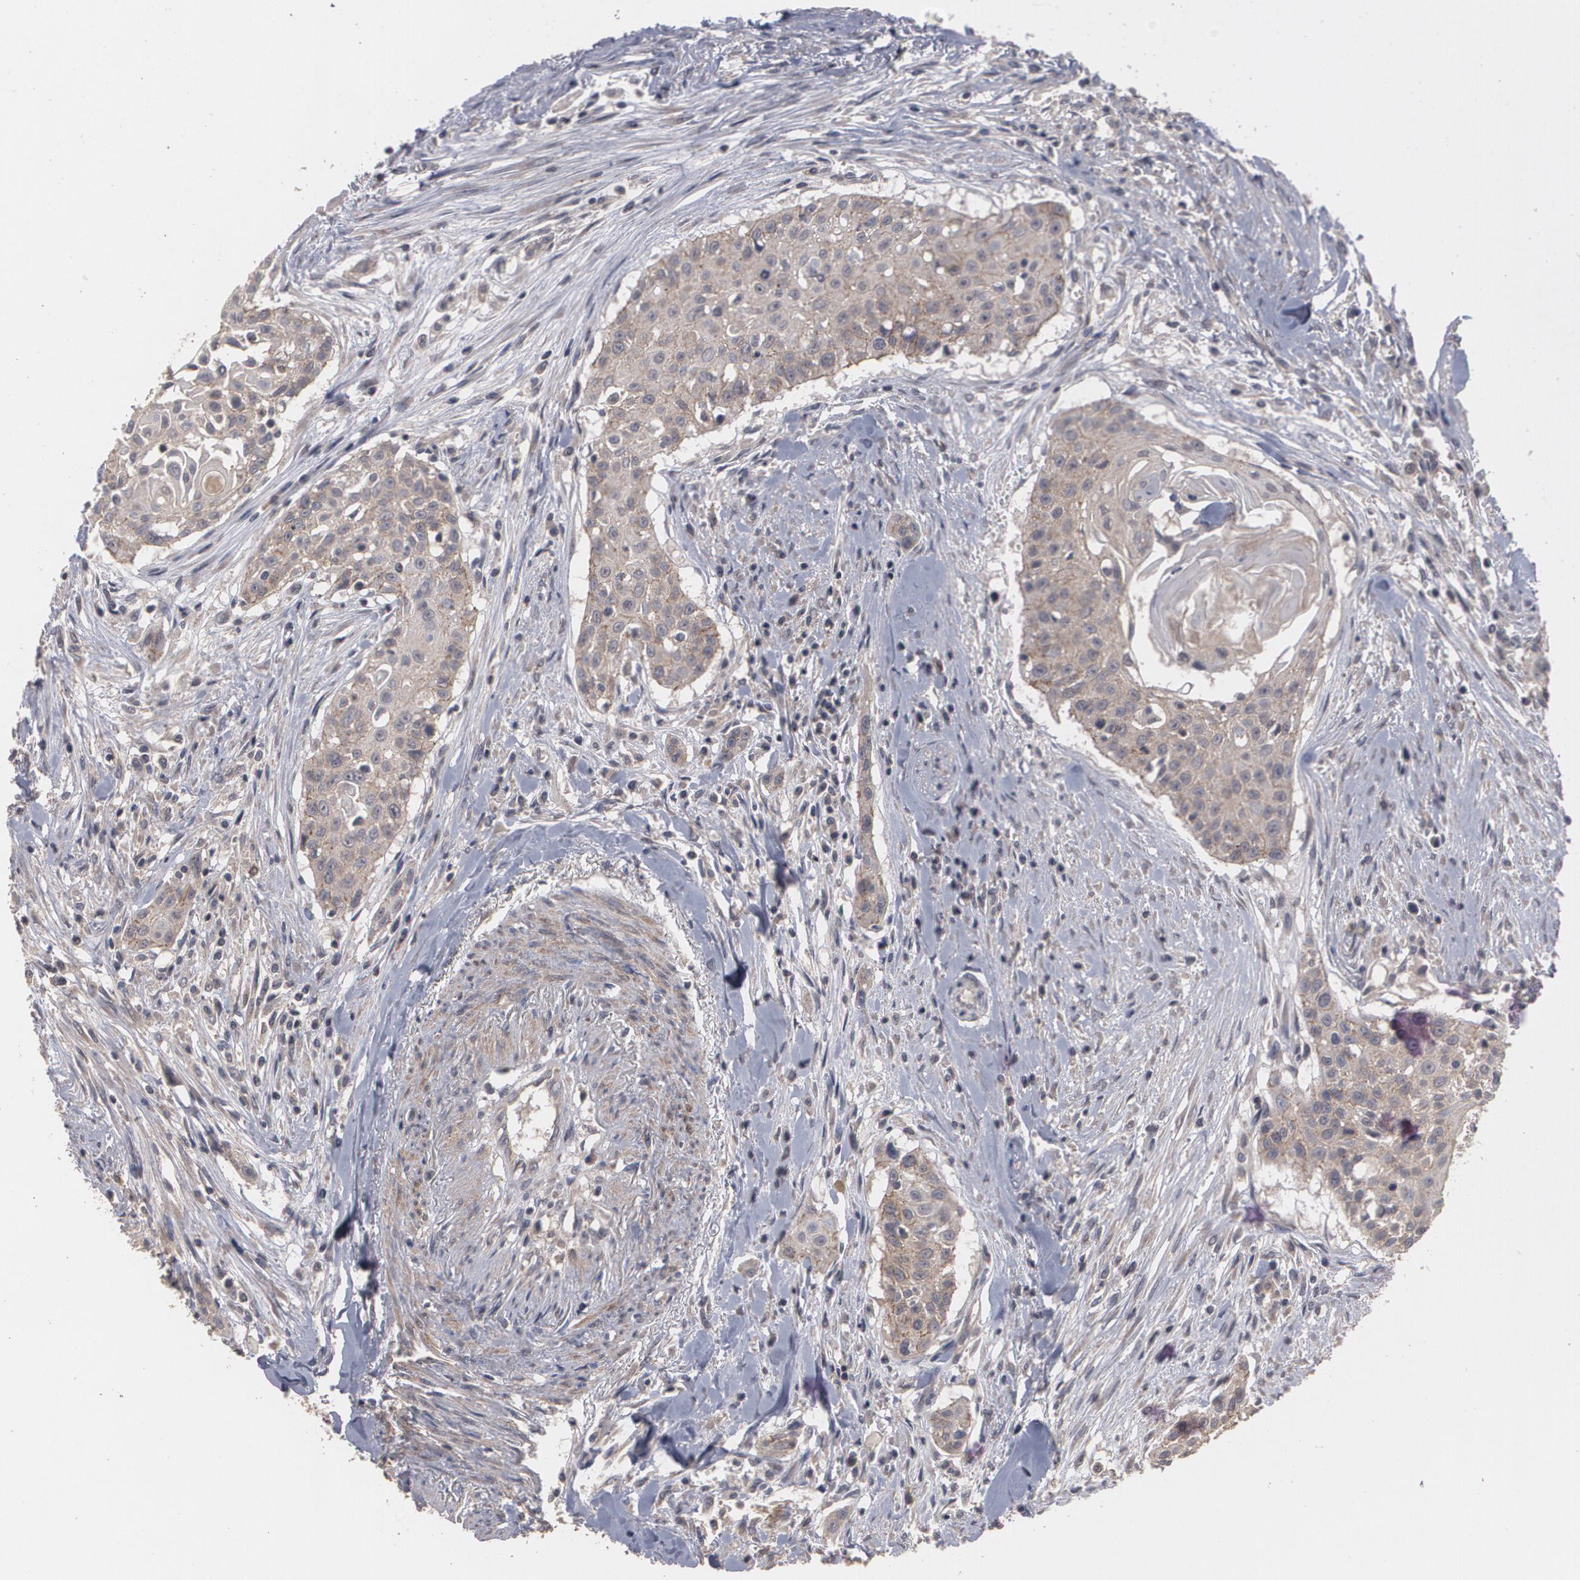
{"staining": {"intensity": "moderate", "quantity": ">75%", "location": "cytoplasmic/membranous"}, "tissue": "head and neck cancer", "cell_type": "Tumor cells", "image_type": "cancer", "snomed": [{"axis": "morphology", "description": "Squamous cell carcinoma, NOS"}, {"axis": "morphology", "description": "Squamous cell carcinoma, metastatic, NOS"}, {"axis": "topography", "description": "Lymph node"}, {"axis": "topography", "description": "Salivary gland"}, {"axis": "topography", "description": "Head-Neck"}], "caption": "High-magnification brightfield microscopy of head and neck squamous cell carcinoma stained with DAB (3,3'-diaminobenzidine) (brown) and counterstained with hematoxylin (blue). tumor cells exhibit moderate cytoplasmic/membranous staining is present in about>75% of cells.", "gene": "ARF6", "patient": {"sex": "female", "age": 74}}